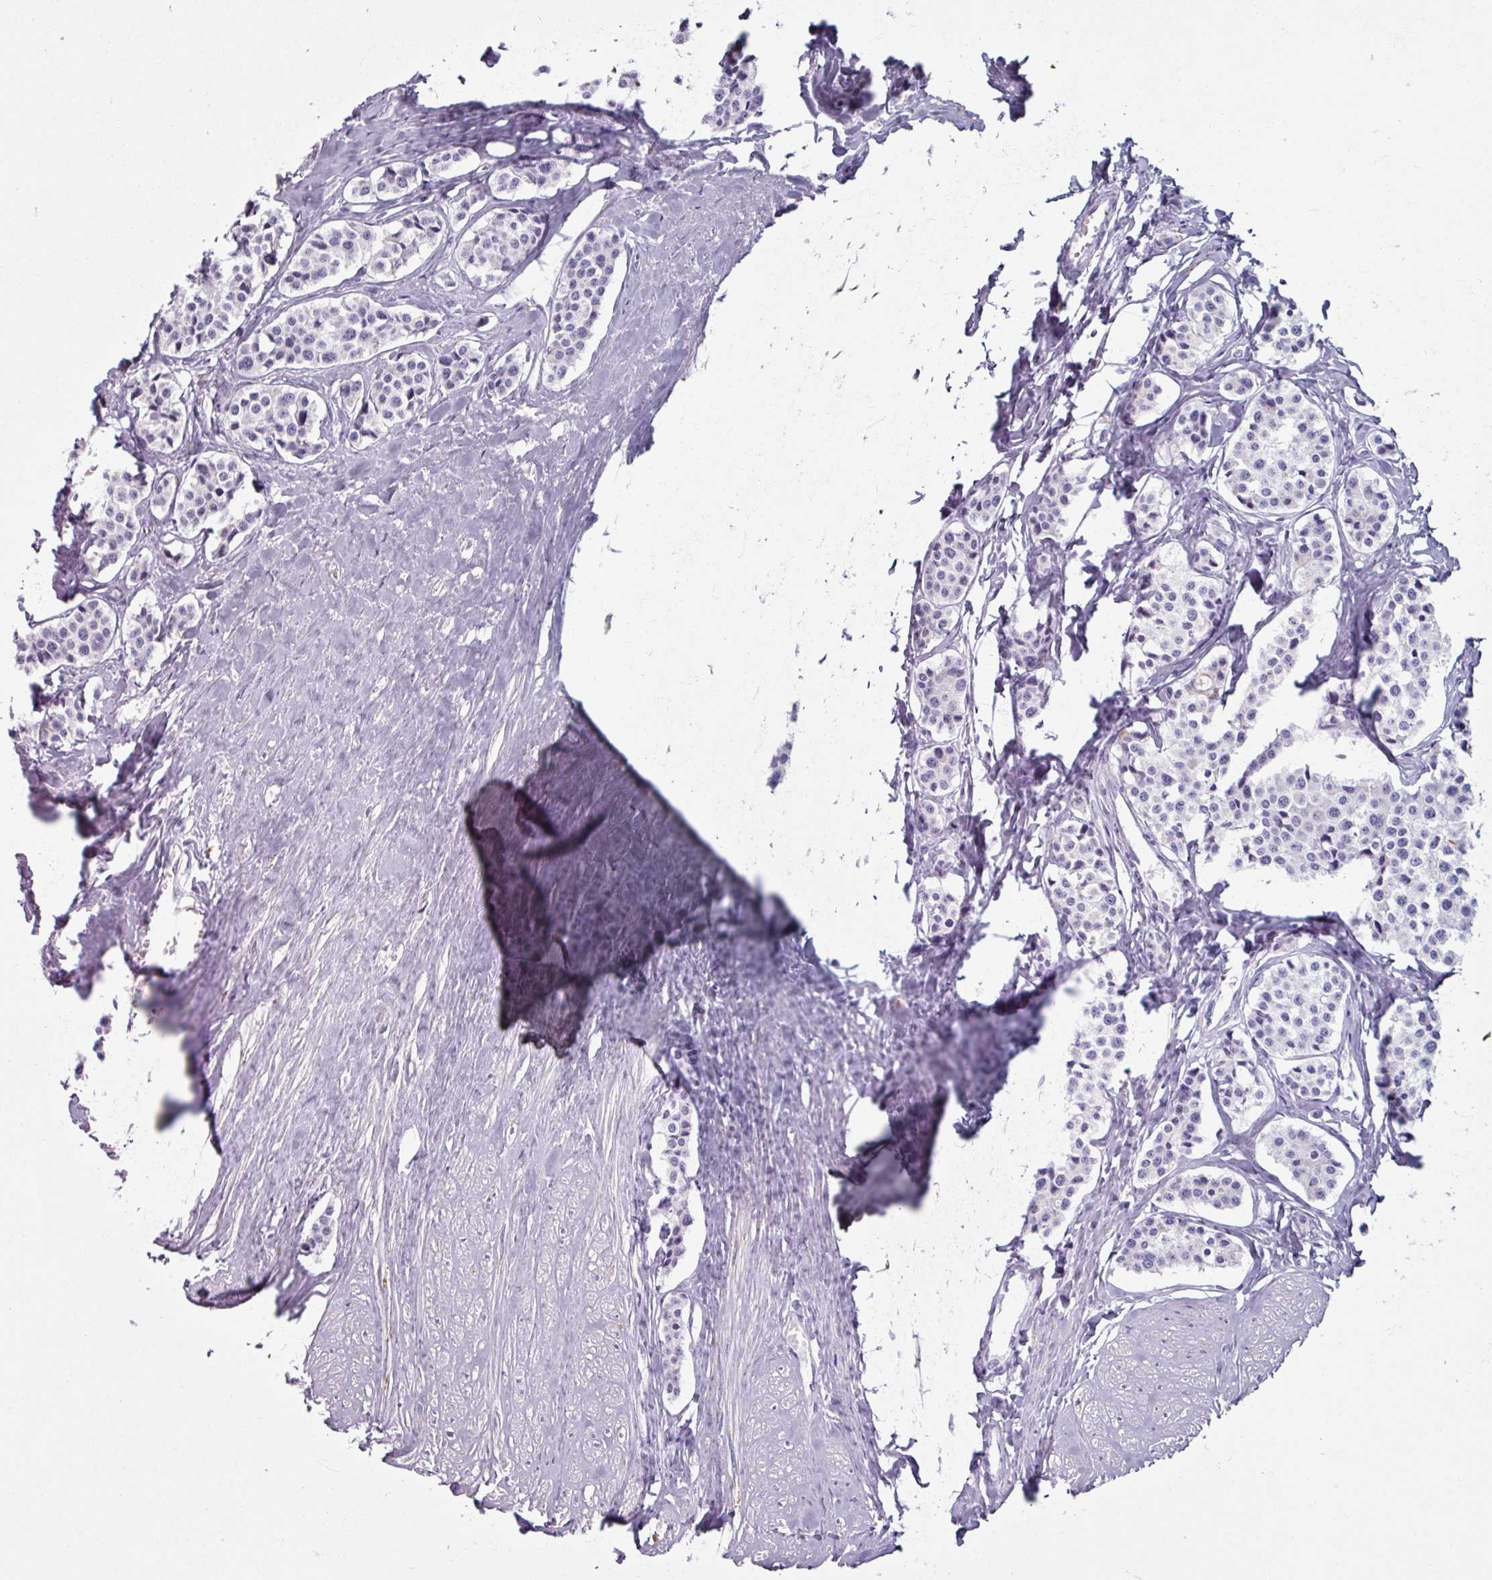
{"staining": {"intensity": "negative", "quantity": "none", "location": "none"}, "tissue": "carcinoid", "cell_type": "Tumor cells", "image_type": "cancer", "snomed": [{"axis": "morphology", "description": "Carcinoid, malignant, NOS"}, {"axis": "topography", "description": "Small intestine"}], "caption": "Immunohistochemistry (IHC) micrograph of carcinoid stained for a protein (brown), which shows no positivity in tumor cells.", "gene": "SPESP1", "patient": {"sex": "male", "age": 60}}